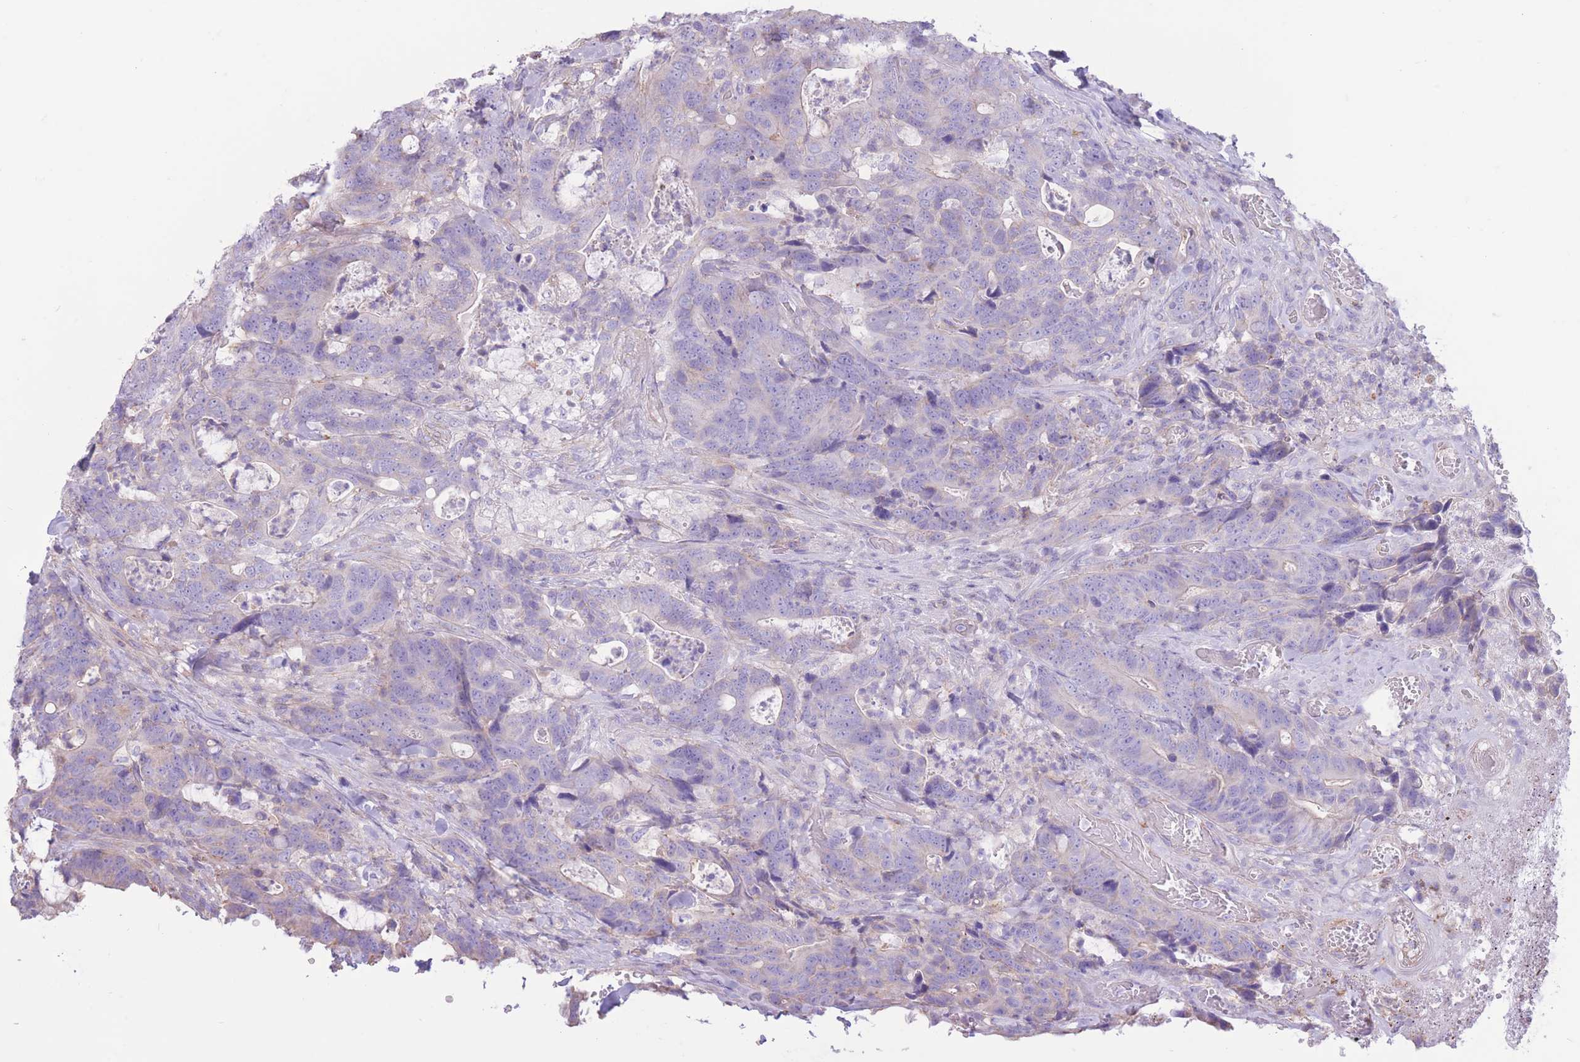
{"staining": {"intensity": "negative", "quantity": "none", "location": "none"}, "tissue": "colorectal cancer", "cell_type": "Tumor cells", "image_type": "cancer", "snomed": [{"axis": "morphology", "description": "Adenocarcinoma, NOS"}, {"axis": "topography", "description": "Colon"}], "caption": "Colorectal cancer (adenocarcinoma) stained for a protein using immunohistochemistry demonstrates no positivity tumor cells.", "gene": "PDHA1", "patient": {"sex": "female", "age": 82}}